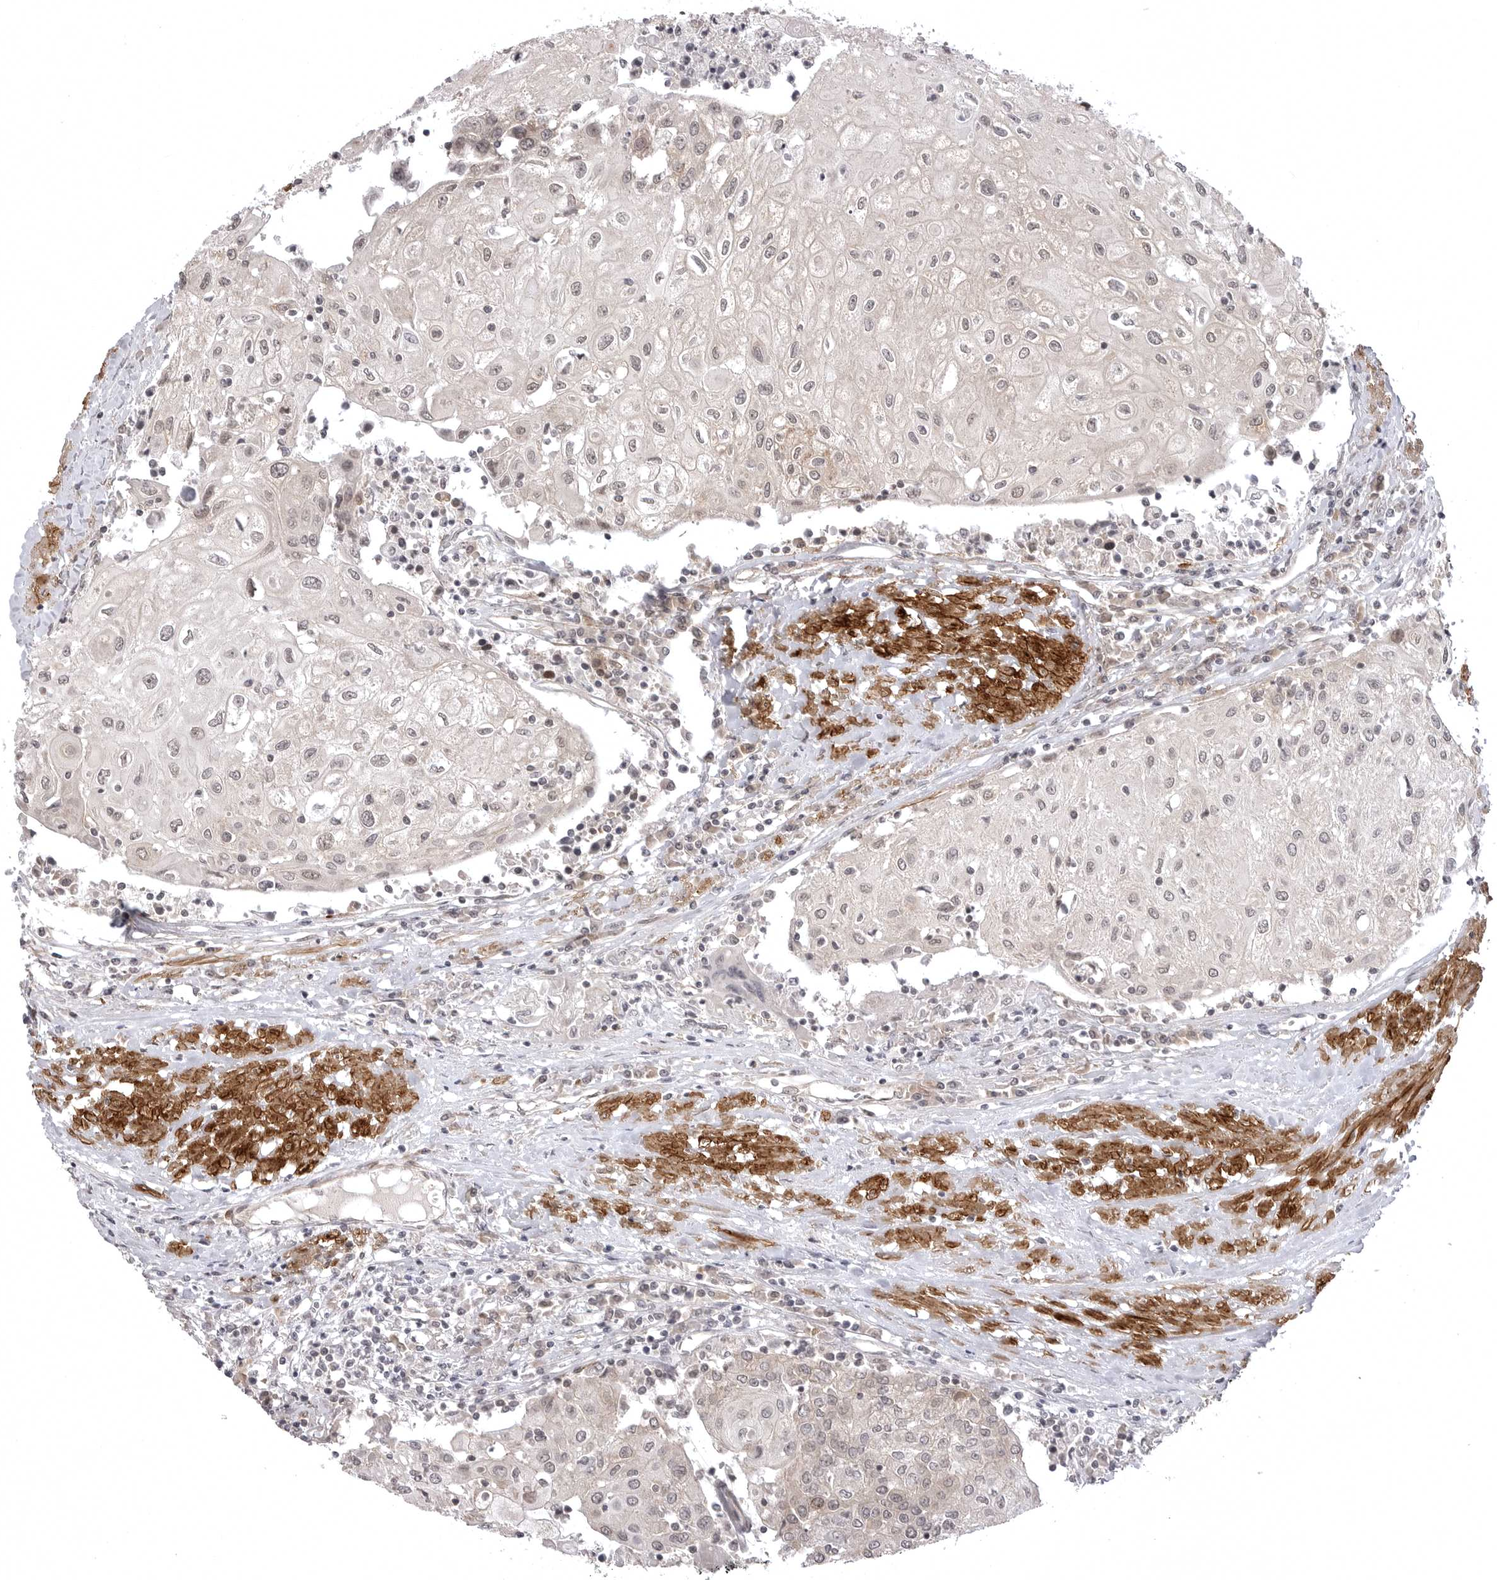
{"staining": {"intensity": "weak", "quantity": "<25%", "location": "cytoplasmic/membranous"}, "tissue": "urothelial cancer", "cell_type": "Tumor cells", "image_type": "cancer", "snomed": [{"axis": "morphology", "description": "Urothelial carcinoma, High grade"}, {"axis": "topography", "description": "Urinary bladder"}], "caption": "An immunohistochemistry micrograph of high-grade urothelial carcinoma is shown. There is no staining in tumor cells of high-grade urothelial carcinoma. (Brightfield microscopy of DAB IHC at high magnification).", "gene": "SORBS1", "patient": {"sex": "female", "age": 85}}